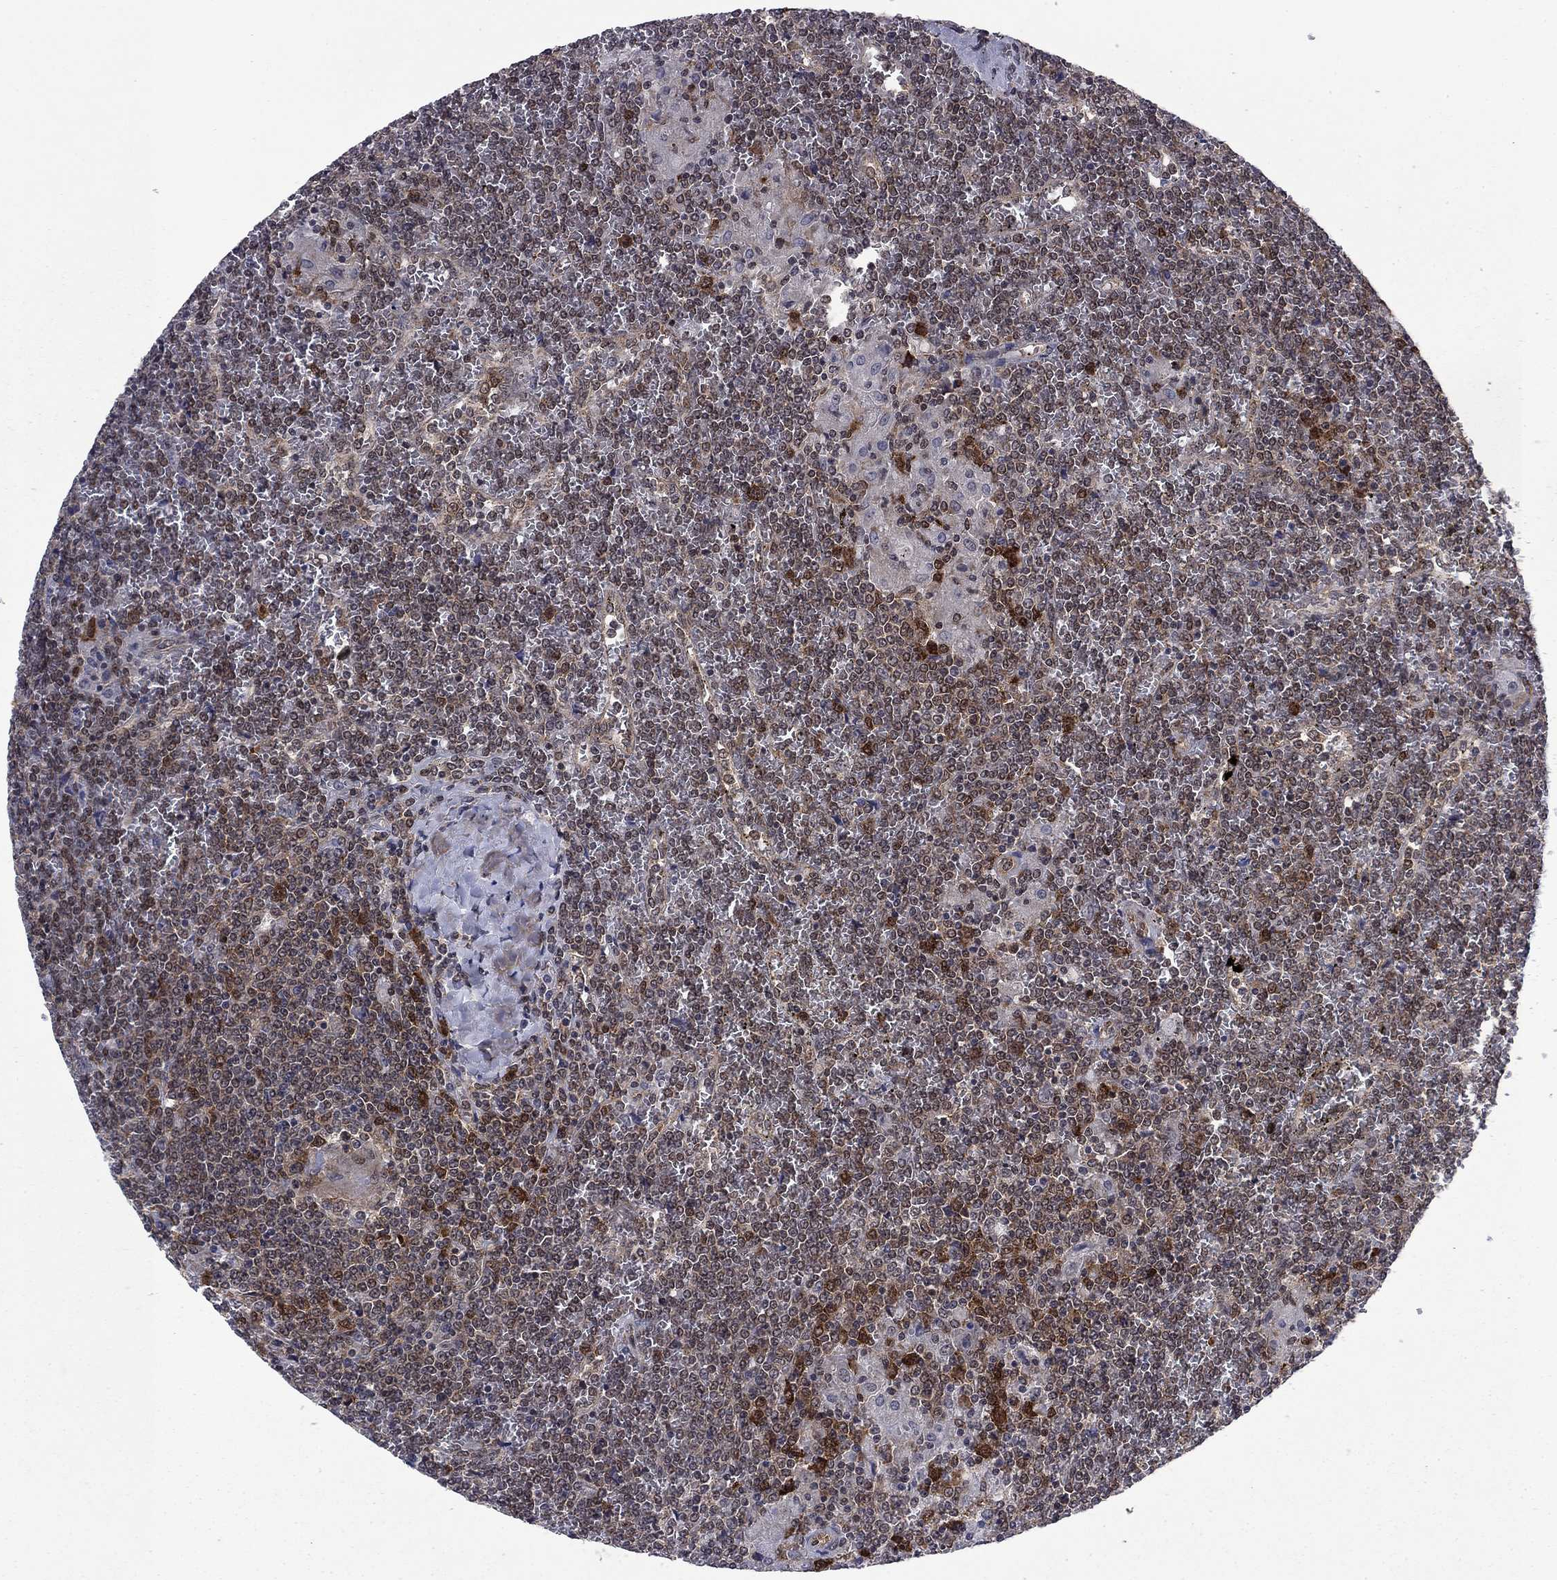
{"staining": {"intensity": "moderate", "quantity": "25%-75%", "location": "cytoplasmic/membranous"}, "tissue": "lymphoma", "cell_type": "Tumor cells", "image_type": "cancer", "snomed": [{"axis": "morphology", "description": "Malignant lymphoma, non-Hodgkin's type, Low grade"}, {"axis": "topography", "description": "Spleen"}], "caption": "Immunohistochemistry (IHC) of human lymphoma reveals medium levels of moderate cytoplasmic/membranous expression in about 25%-75% of tumor cells.", "gene": "DNAJA1", "patient": {"sex": "female", "age": 19}}